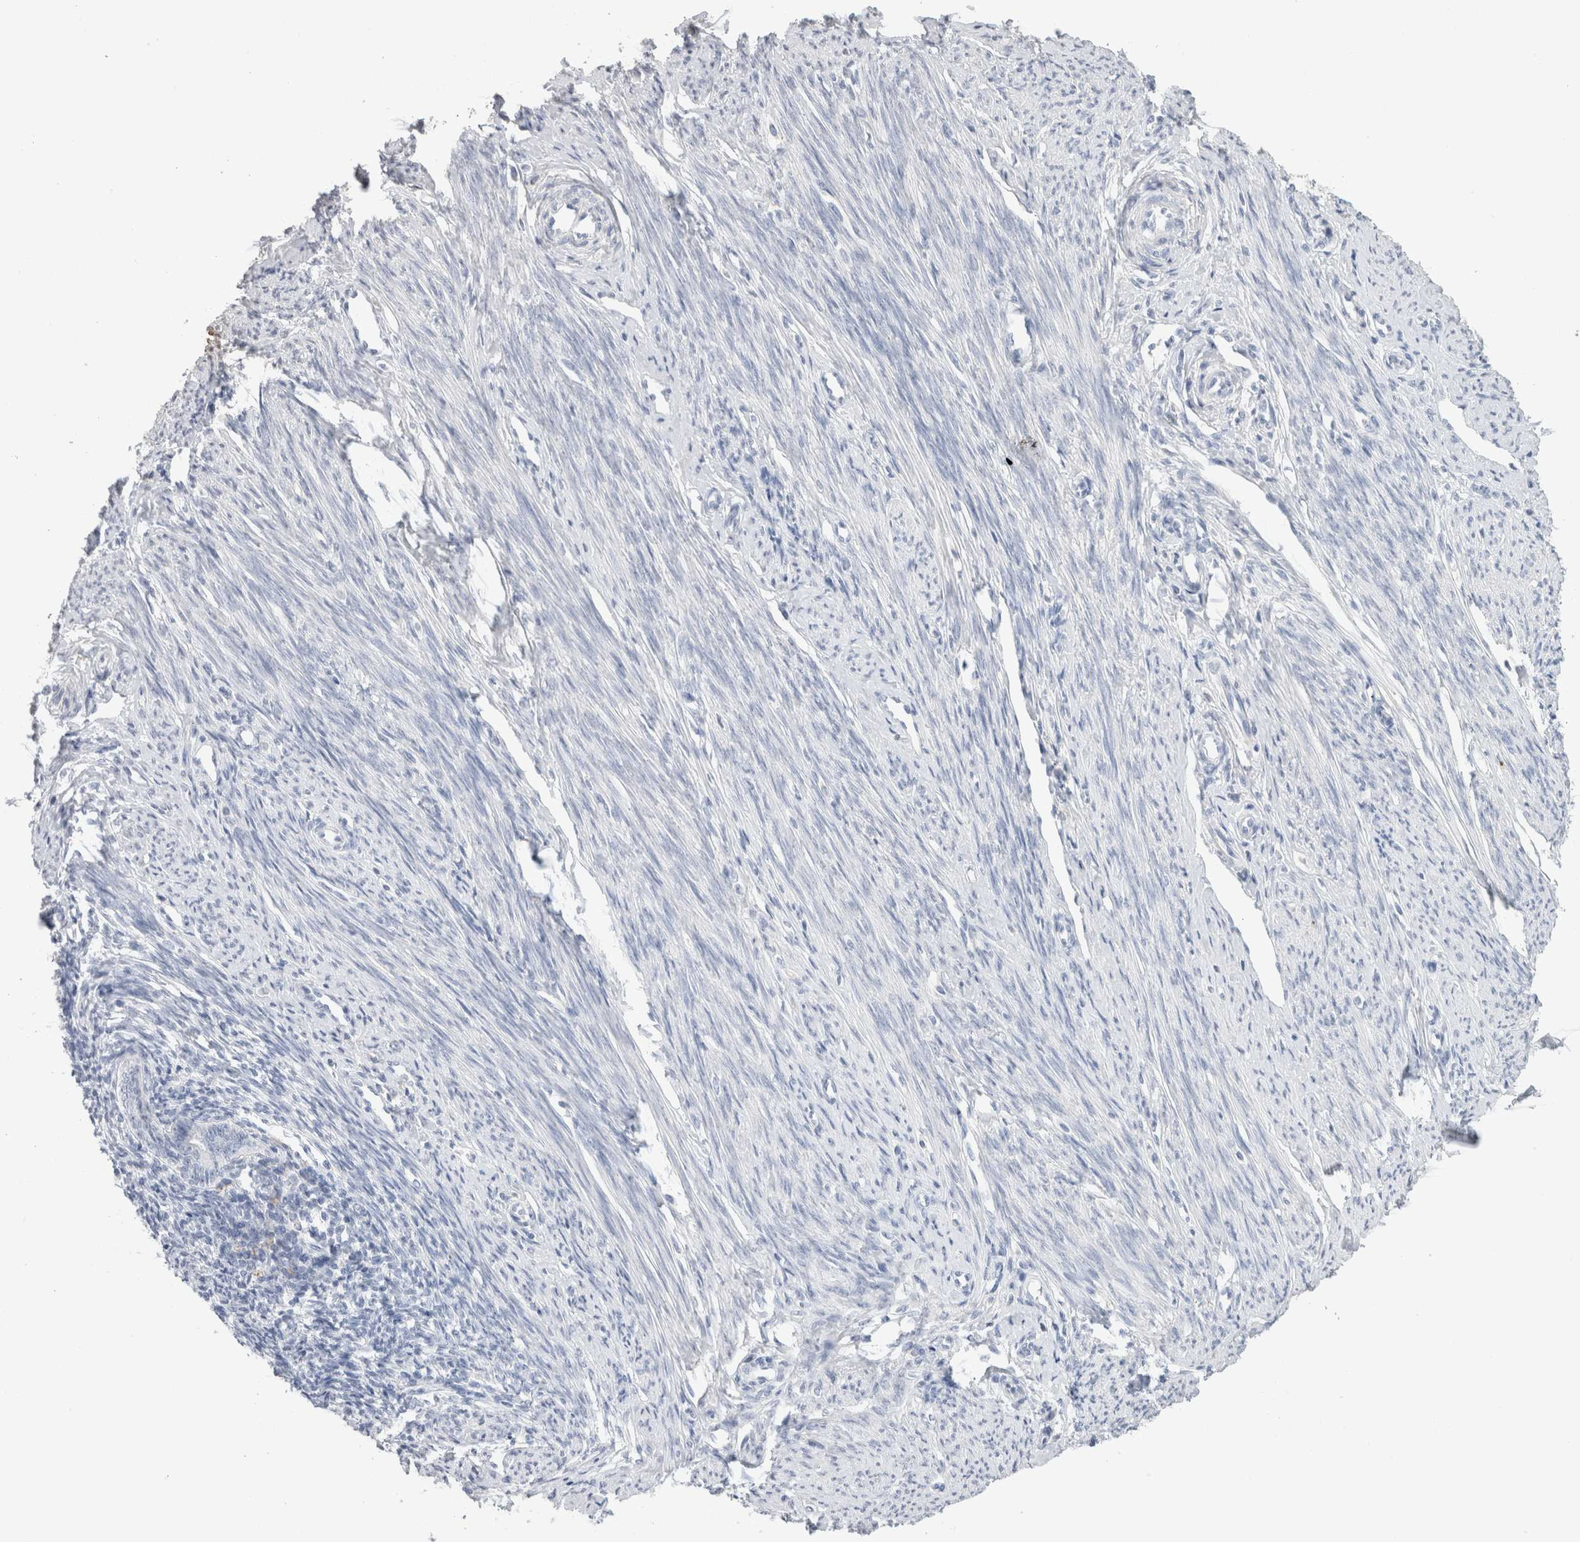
{"staining": {"intensity": "negative", "quantity": "none", "location": "none"}, "tissue": "endometrium", "cell_type": "Cells in endometrial stroma", "image_type": "normal", "snomed": [{"axis": "morphology", "description": "Normal tissue, NOS"}, {"axis": "topography", "description": "Endometrium"}], "caption": "High power microscopy image of an IHC micrograph of normal endometrium, revealing no significant staining in cells in endometrial stroma.", "gene": "LAMP3", "patient": {"sex": "female", "age": 56}}